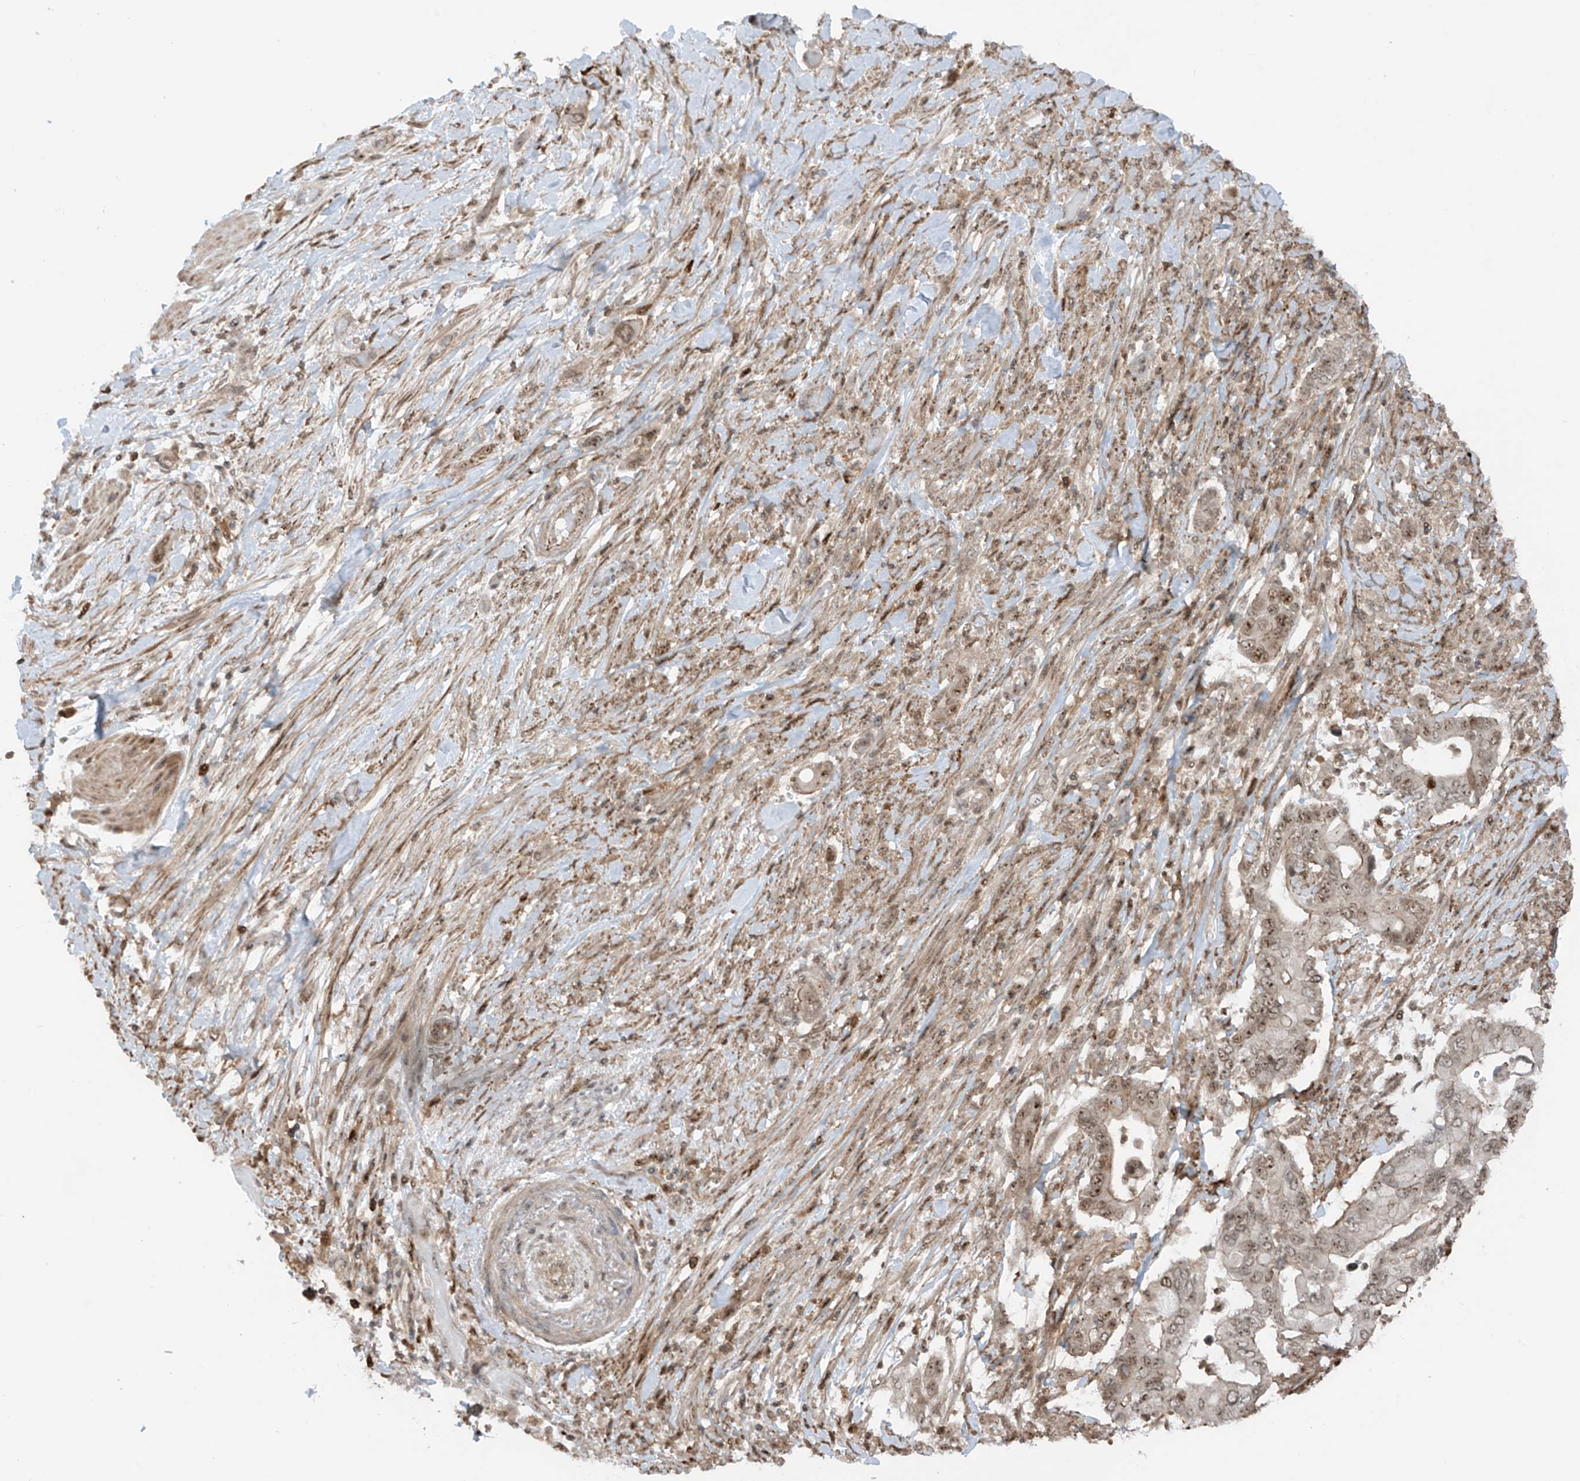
{"staining": {"intensity": "moderate", "quantity": ">75%", "location": "nuclear"}, "tissue": "pancreatic cancer", "cell_type": "Tumor cells", "image_type": "cancer", "snomed": [{"axis": "morphology", "description": "Adenocarcinoma, NOS"}, {"axis": "topography", "description": "Pancreas"}], "caption": "Immunohistochemistry (IHC) image of neoplastic tissue: human pancreatic cancer stained using immunohistochemistry (IHC) shows medium levels of moderate protein expression localized specifically in the nuclear of tumor cells, appearing as a nuclear brown color.", "gene": "REPIN1", "patient": {"sex": "male", "age": 68}}